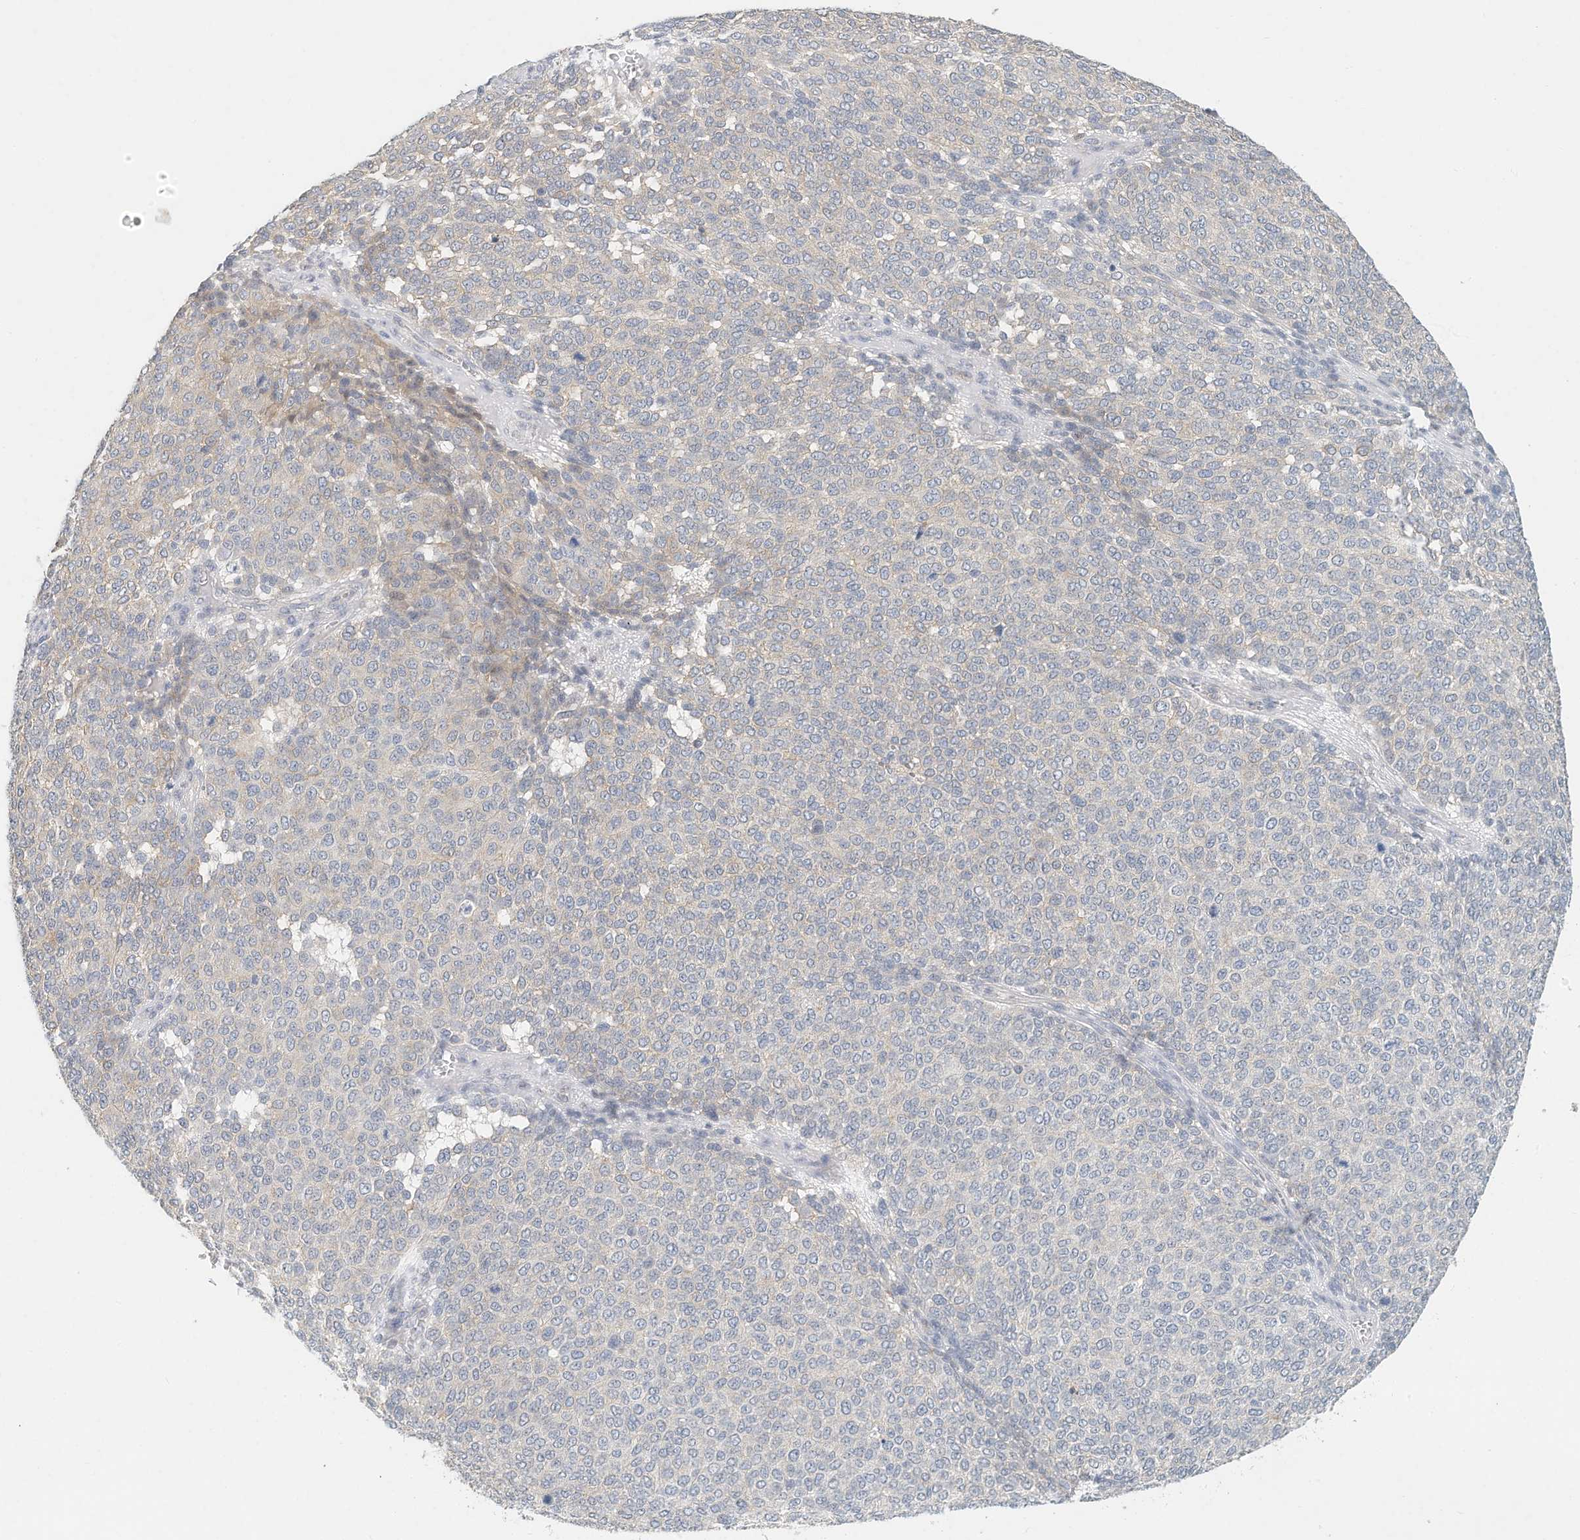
{"staining": {"intensity": "negative", "quantity": "none", "location": "none"}, "tissue": "melanoma", "cell_type": "Tumor cells", "image_type": "cancer", "snomed": [{"axis": "morphology", "description": "Malignant melanoma, NOS"}, {"axis": "topography", "description": "Skin"}], "caption": "The micrograph exhibits no staining of tumor cells in malignant melanoma.", "gene": "MICAL1", "patient": {"sex": "male", "age": 49}}